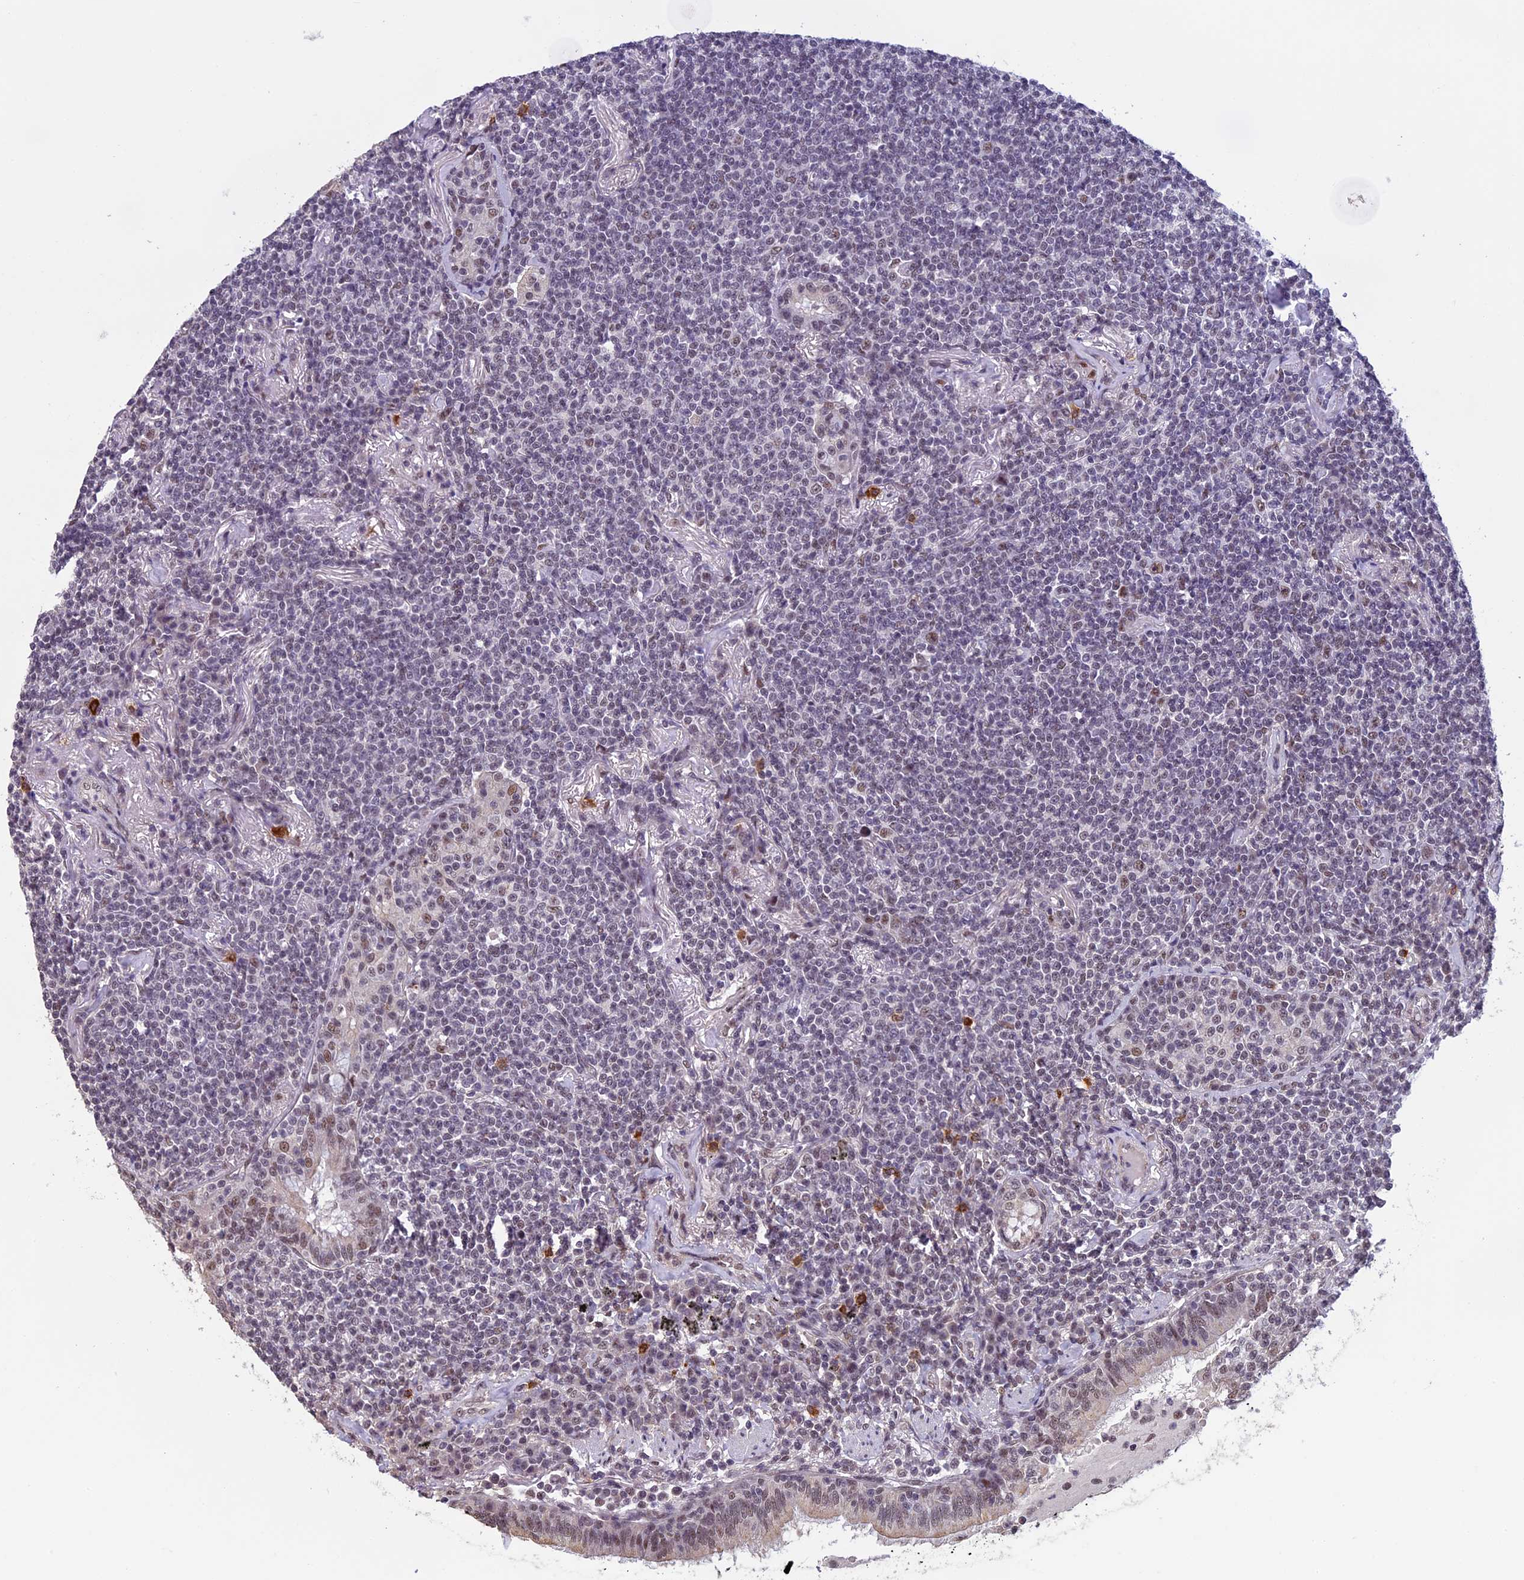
{"staining": {"intensity": "weak", "quantity": "<25%", "location": "nuclear"}, "tissue": "lymphoma", "cell_type": "Tumor cells", "image_type": "cancer", "snomed": [{"axis": "morphology", "description": "Malignant lymphoma, non-Hodgkin's type, Low grade"}, {"axis": "topography", "description": "Lung"}], "caption": "Immunohistochemistry (IHC) image of low-grade malignant lymphoma, non-Hodgkin's type stained for a protein (brown), which displays no expression in tumor cells.", "gene": "RNF40", "patient": {"sex": "female", "age": 71}}